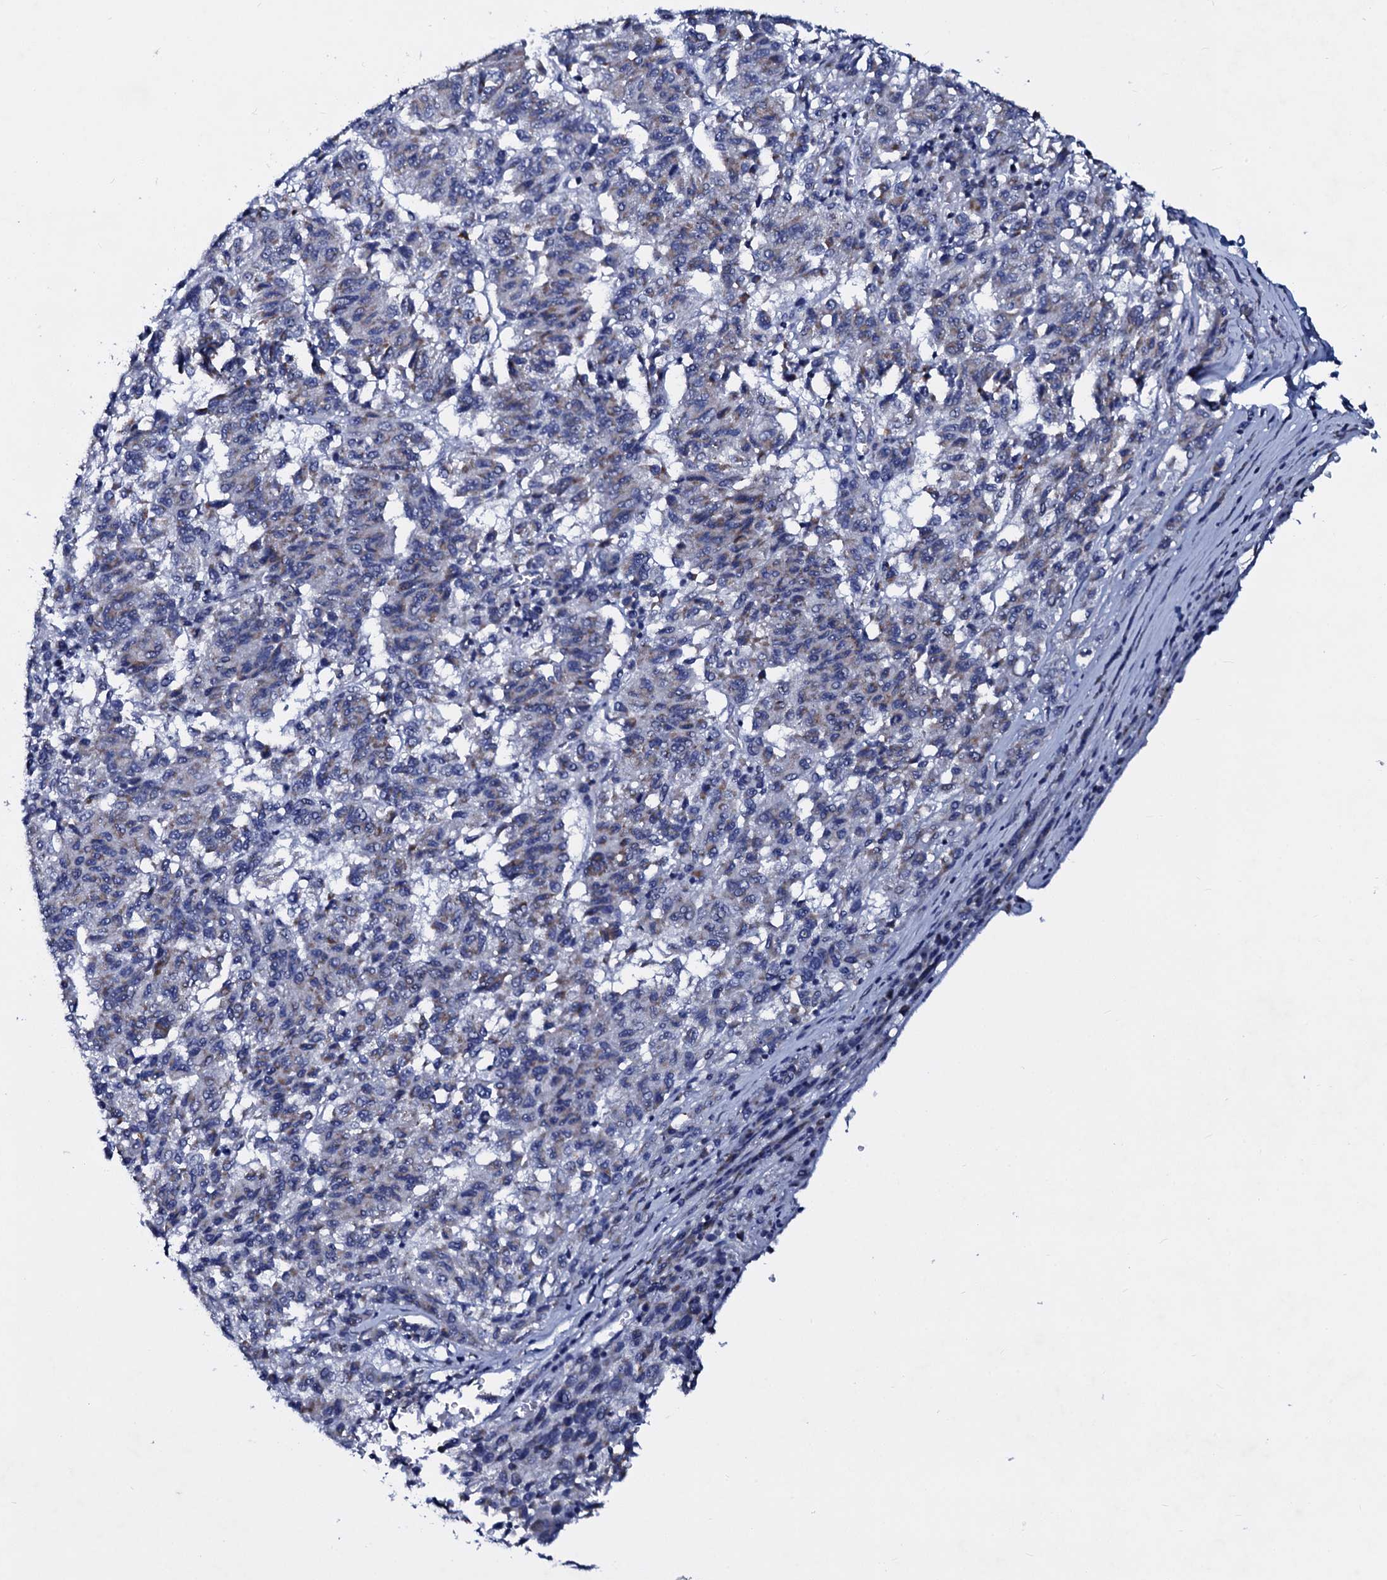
{"staining": {"intensity": "negative", "quantity": "none", "location": "none"}, "tissue": "melanoma", "cell_type": "Tumor cells", "image_type": "cancer", "snomed": [{"axis": "morphology", "description": "Malignant melanoma, Metastatic site"}, {"axis": "topography", "description": "Lung"}], "caption": "The immunohistochemistry (IHC) micrograph has no significant expression in tumor cells of malignant melanoma (metastatic site) tissue.", "gene": "SLC37A4", "patient": {"sex": "male", "age": 64}}